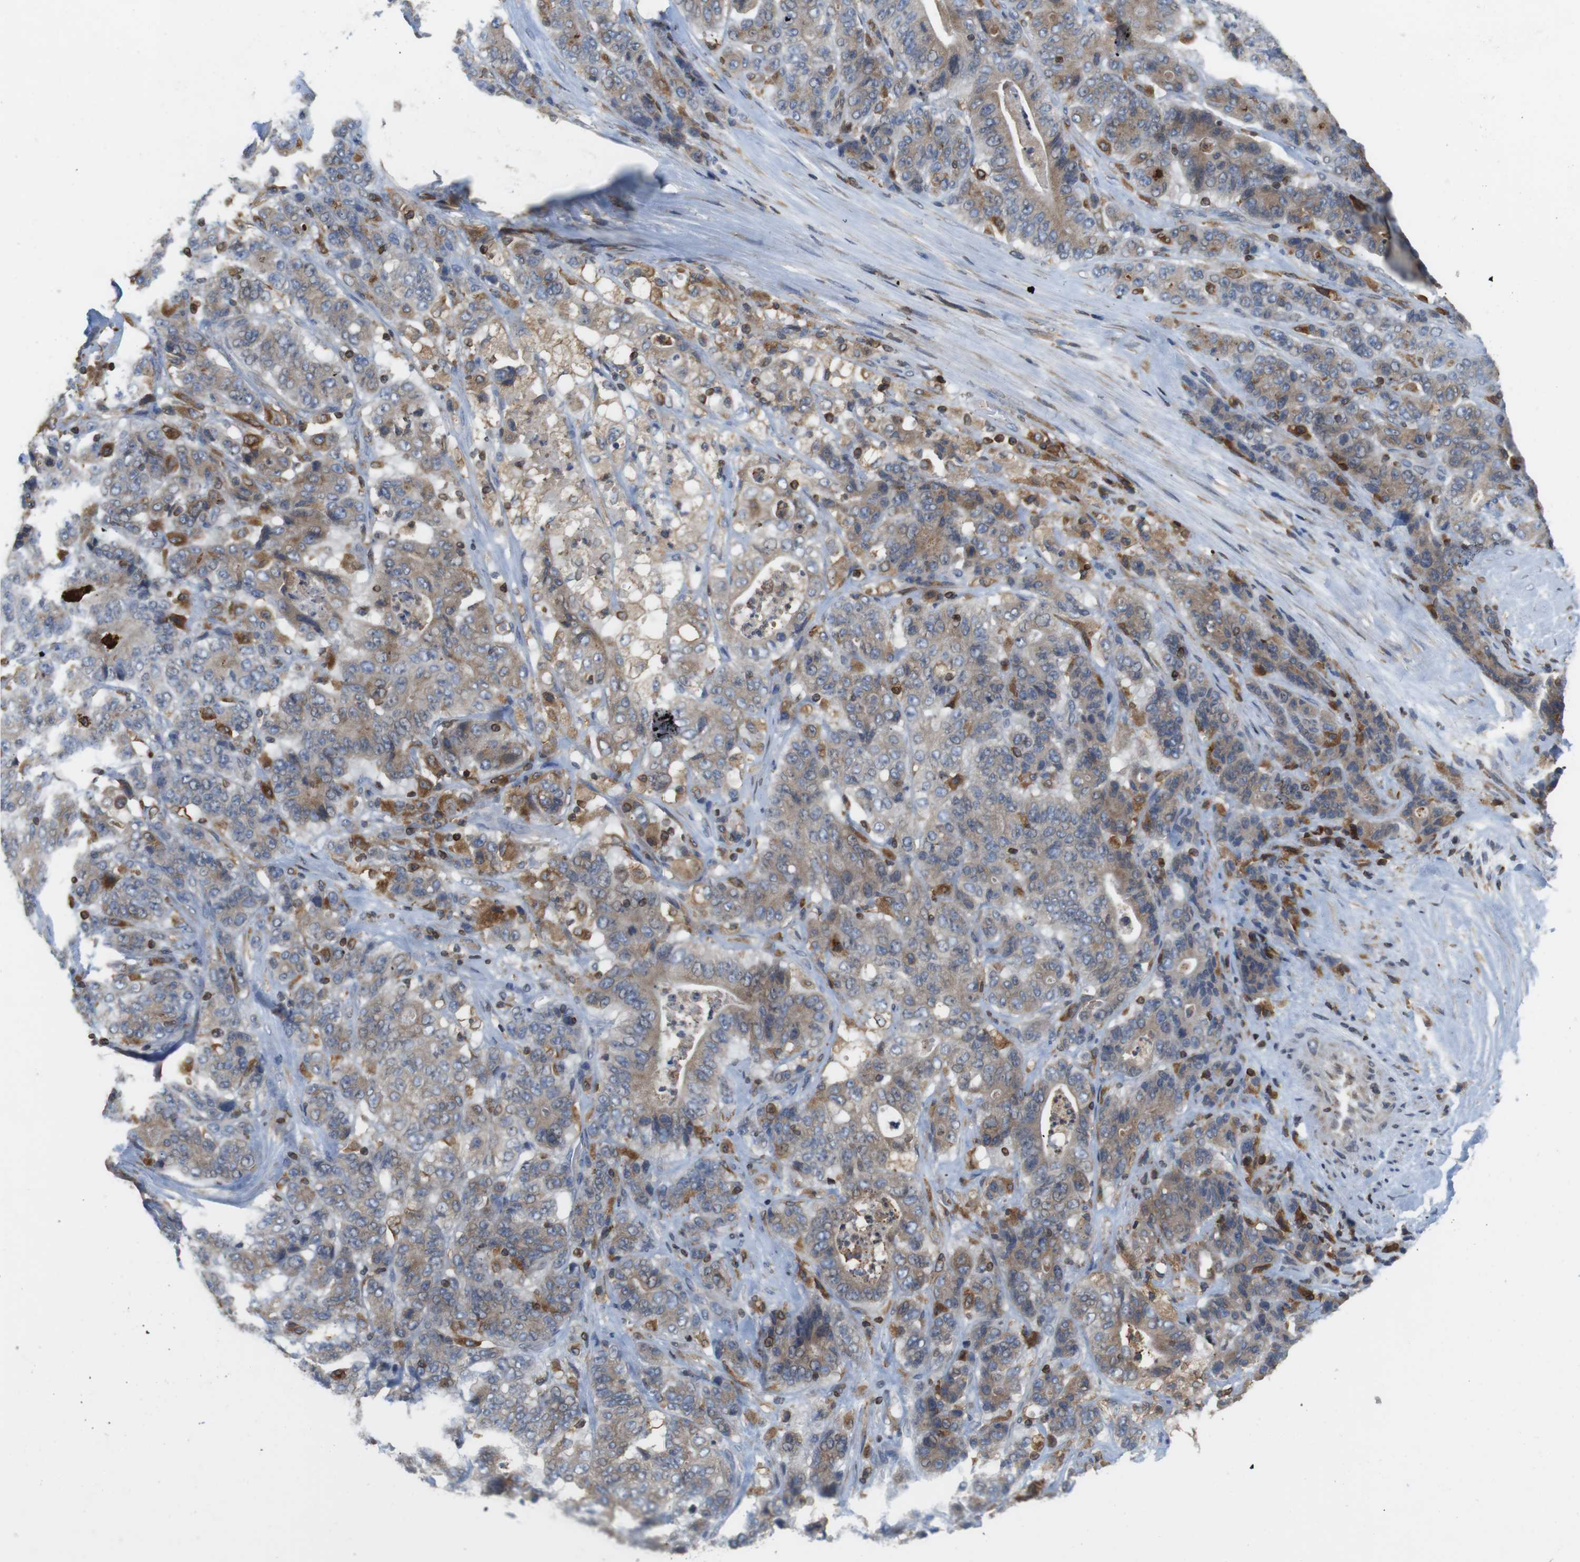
{"staining": {"intensity": "weak", "quantity": ">75%", "location": "cytoplasmic/membranous"}, "tissue": "stomach cancer", "cell_type": "Tumor cells", "image_type": "cancer", "snomed": [{"axis": "morphology", "description": "Adenocarcinoma, NOS"}, {"axis": "topography", "description": "Stomach"}], "caption": "The micrograph demonstrates a brown stain indicating the presence of a protein in the cytoplasmic/membranous of tumor cells in stomach cancer. Ihc stains the protein in brown and the nuclei are stained blue.", "gene": "ARL6IP5", "patient": {"sex": "female", "age": 73}}